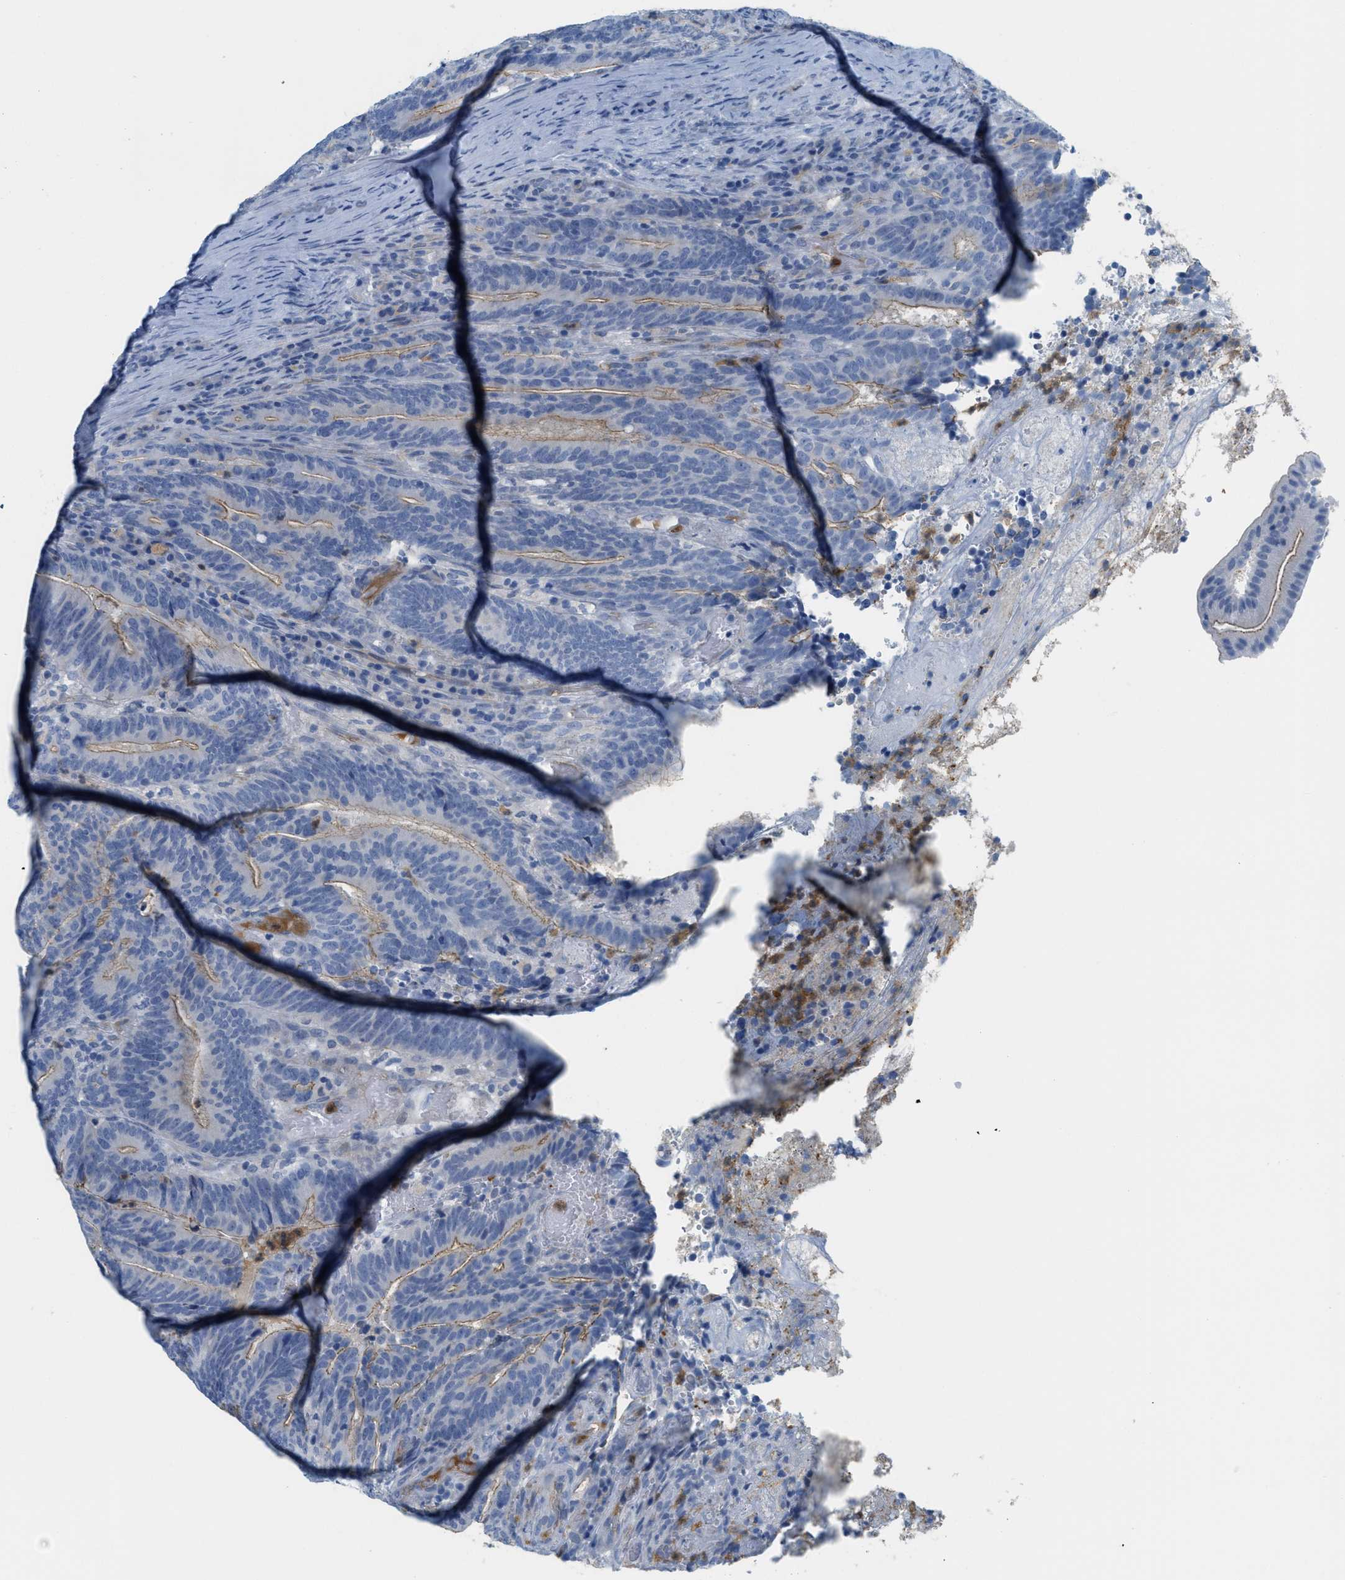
{"staining": {"intensity": "weak", "quantity": "25%-75%", "location": "cytoplasmic/membranous"}, "tissue": "colorectal cancer", "cell_type": "Tumor cells", "image_type": "cancer", "snomed": [{"axis": "morphology", "description": "Adenocarcinoma, NOS"}, {"axis": "topography", "description": "Colon"}], "caption": "This micrograph demonstrates IHC staining of adenocarcinoma (colorectal), with low weak cytoplasmic/membranous expression in approximately 25%-75% of tumor cells.", "gene": "CRB3", "patient": {"sex": "female", "age": 66}}